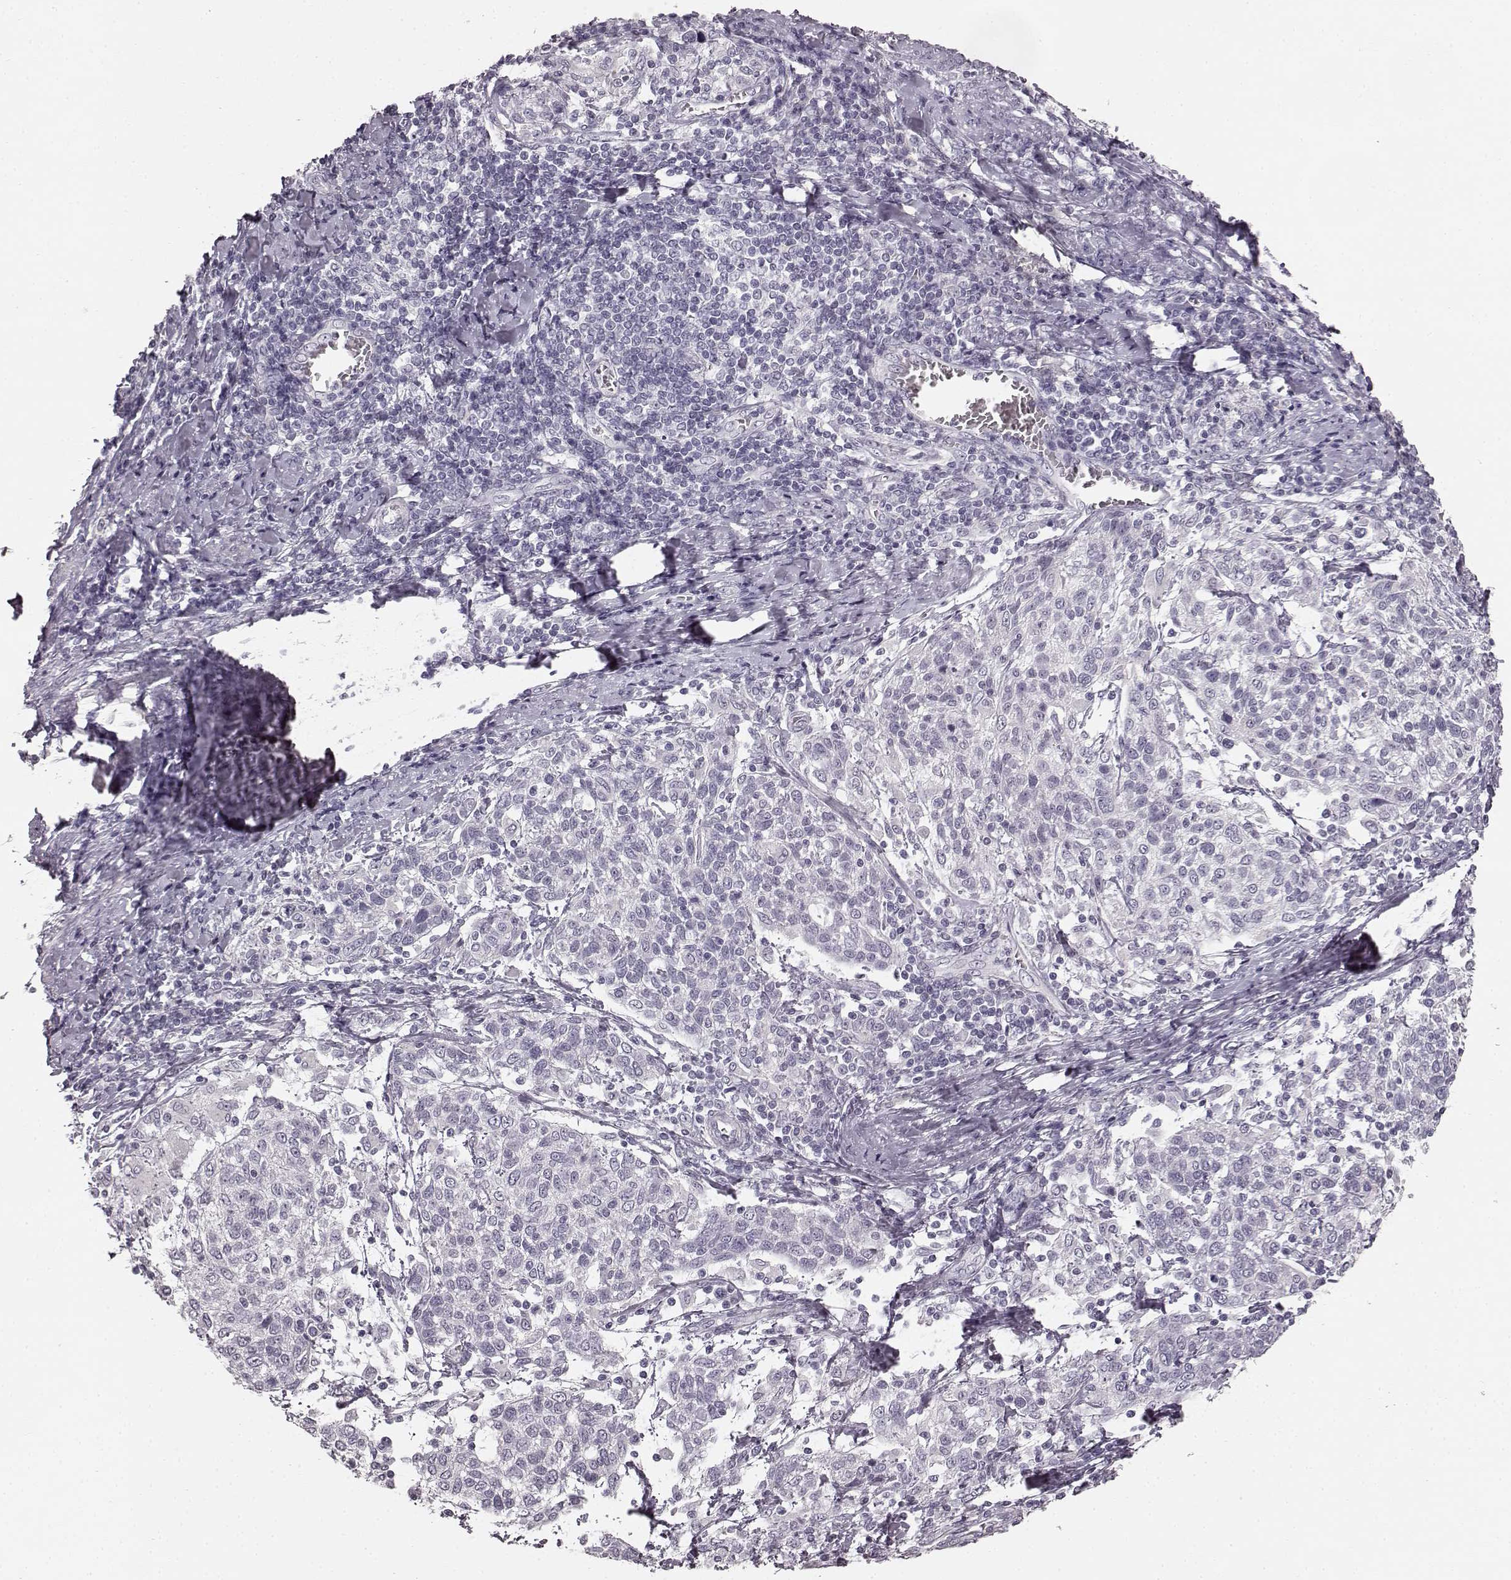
{"staining": {"intensity": "negative", "quantity": "none", "location": "none"}, "tissue": "cervical cancer", "cell_type": "Tumor cells", "image_type": "cancer", "snomed": [{"axis": "morphology", "description": "Squamous cell carcinoma, NOS"}, {"axis": "topography", "description": "Cervix"}], "caption": "IHC micrograph of human squamous cell carcinoma (cervical) stained for a protein (brown), which exhibits no expression in tumor cells. Nuclei are stained in blue.", "gene": "RIT2", "patient": {"sex": "female", "age": 61}}